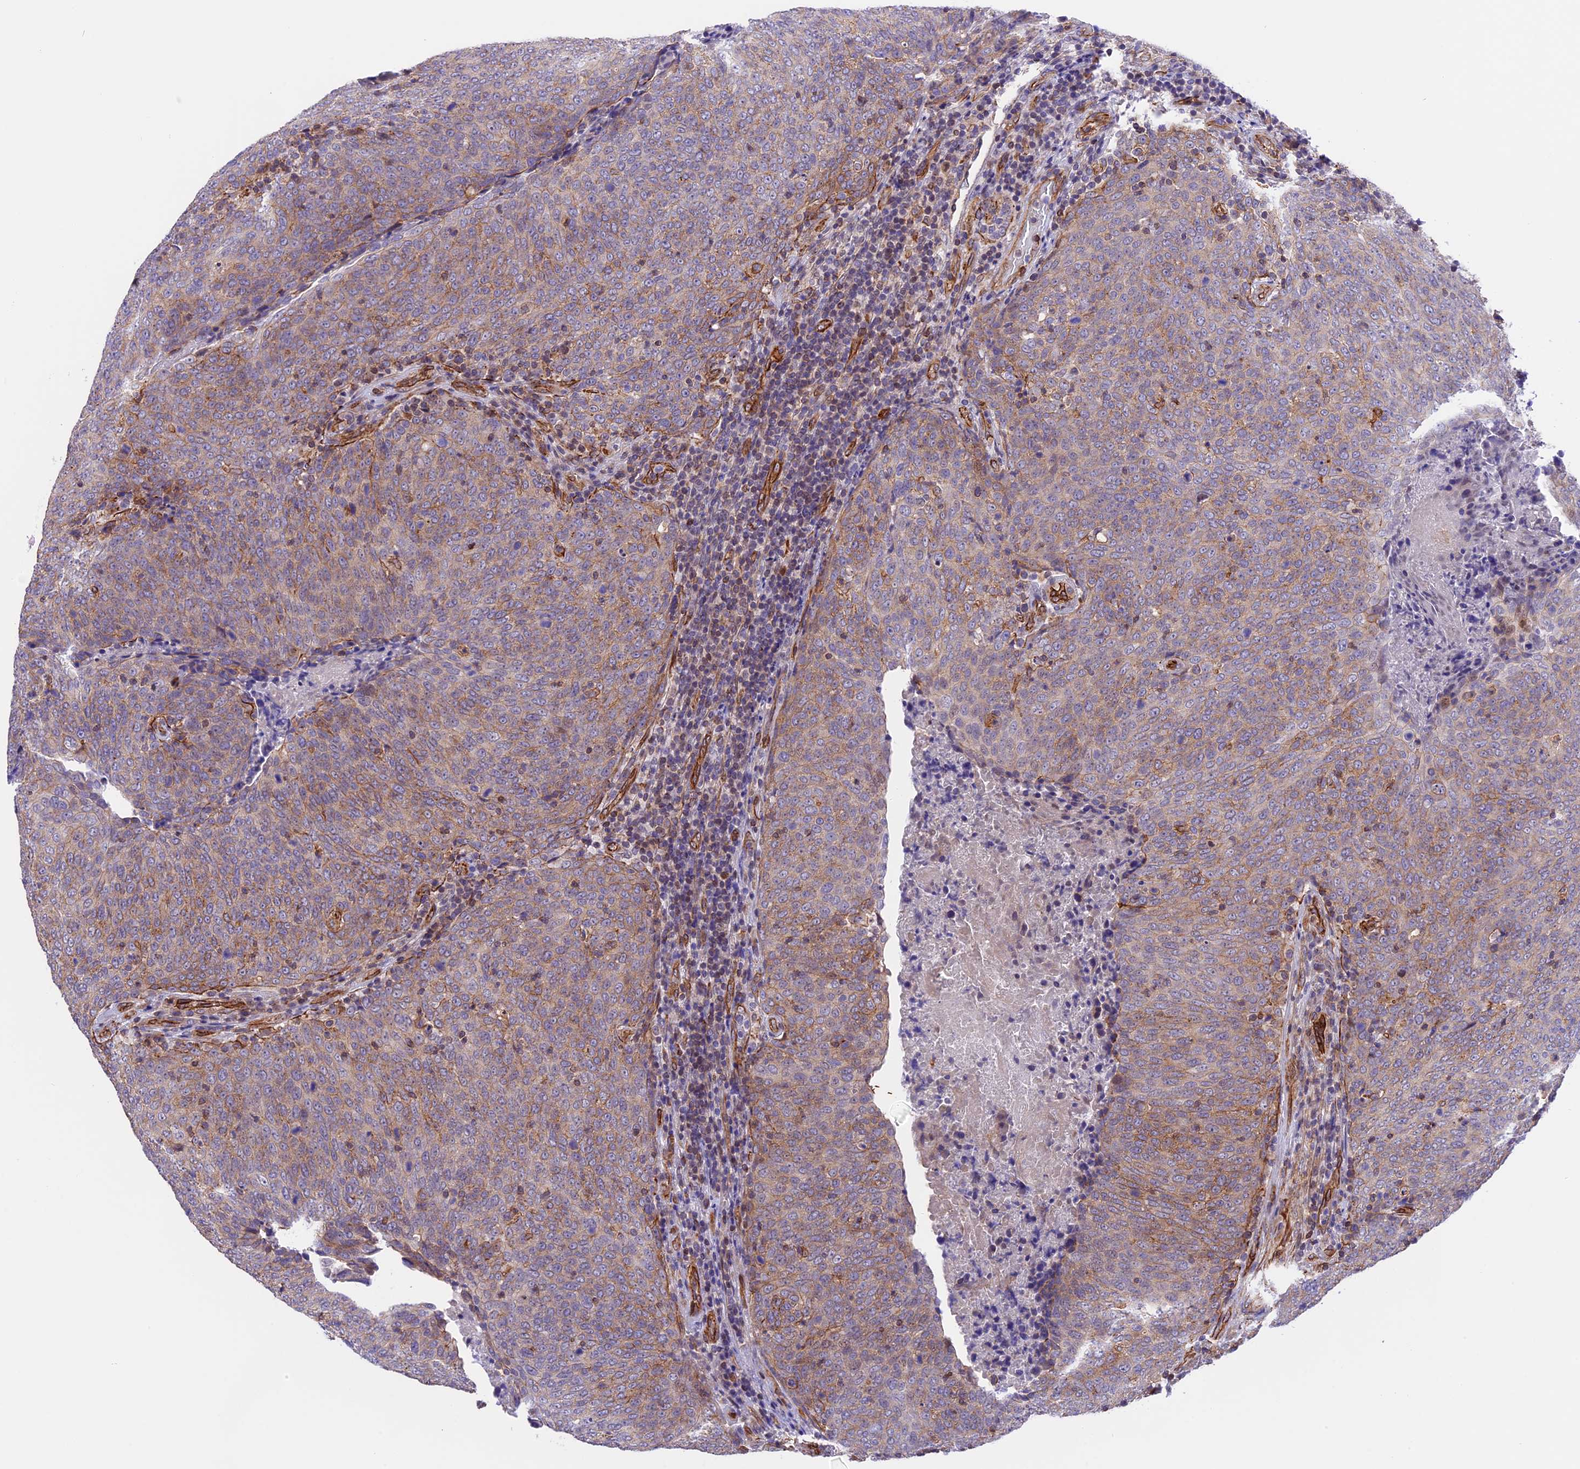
{"staining": {"intensity": "weak", "quantity": "25%-75%", "location": "cytoplasmic/membranous"}, "tissue": "head and neck cancer", "cell_type": "Tumor cells", "image_type": "cancer", "snomed": [{"axis": "morphology", "description": "Squamous cell carcinoma, NOS"}, {"axis": "morphology", "description": "Squamous cell carcinoma, metastatic, NOS"}, {"axis": "topography", "description": "Lymph node"}, {"axis": "topography", "description": "Head-Neck"}], "caption": "Human head and neck metastatic squamous cell carcinoma stained with a protein marker exhibits weak staining in tumor cells.", "gene": "R3HDM4", "patient": {"sex": "male", "age": 62}}